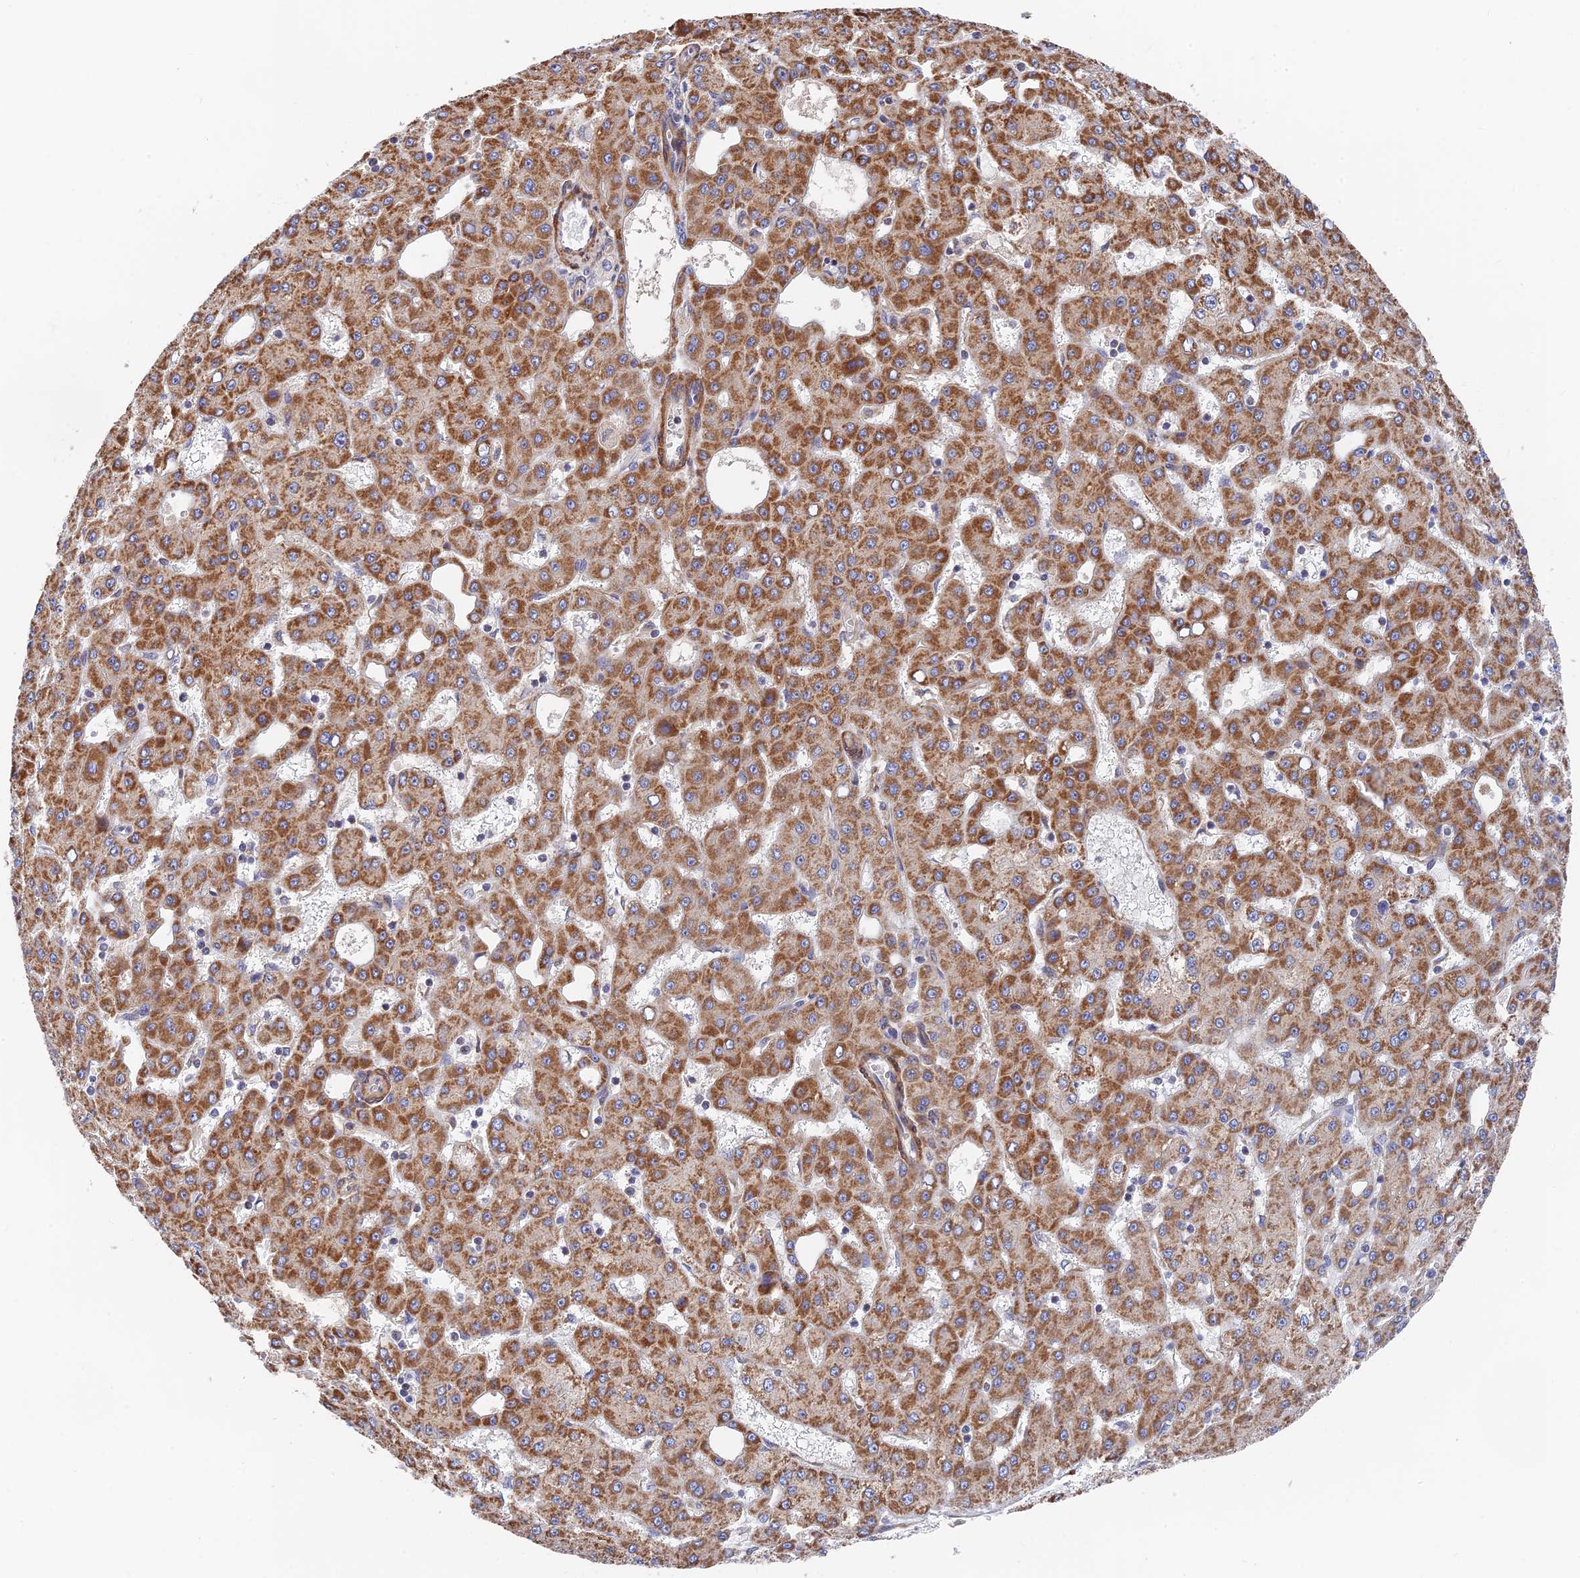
{"staining": {"intensity": "strong", "quantity": ">75%", "location": "cytoplasmic/membranous"}, "tissue": "liver cancer", "cell_type": "Tumor cells", "image_type": "cancer", "snomed": [{"axis": "morphology", "description": "Carcinoma, Hepatocellular, NOS"}, {"axis": "topography", "description": "Liver"}], "caption": "Tumor cells reveal high levels of strong cytoplasmic/membranous positivity in approximately >75% of cells in liver cancer. Using DAB (3,3'-diaminobenzidine) (brown) and hematoxylin (blue) stains, captured at high magnification using brightfield microscopy.", "gene": "ZNF320", "patient": {"sex": "male", "age": 47}}